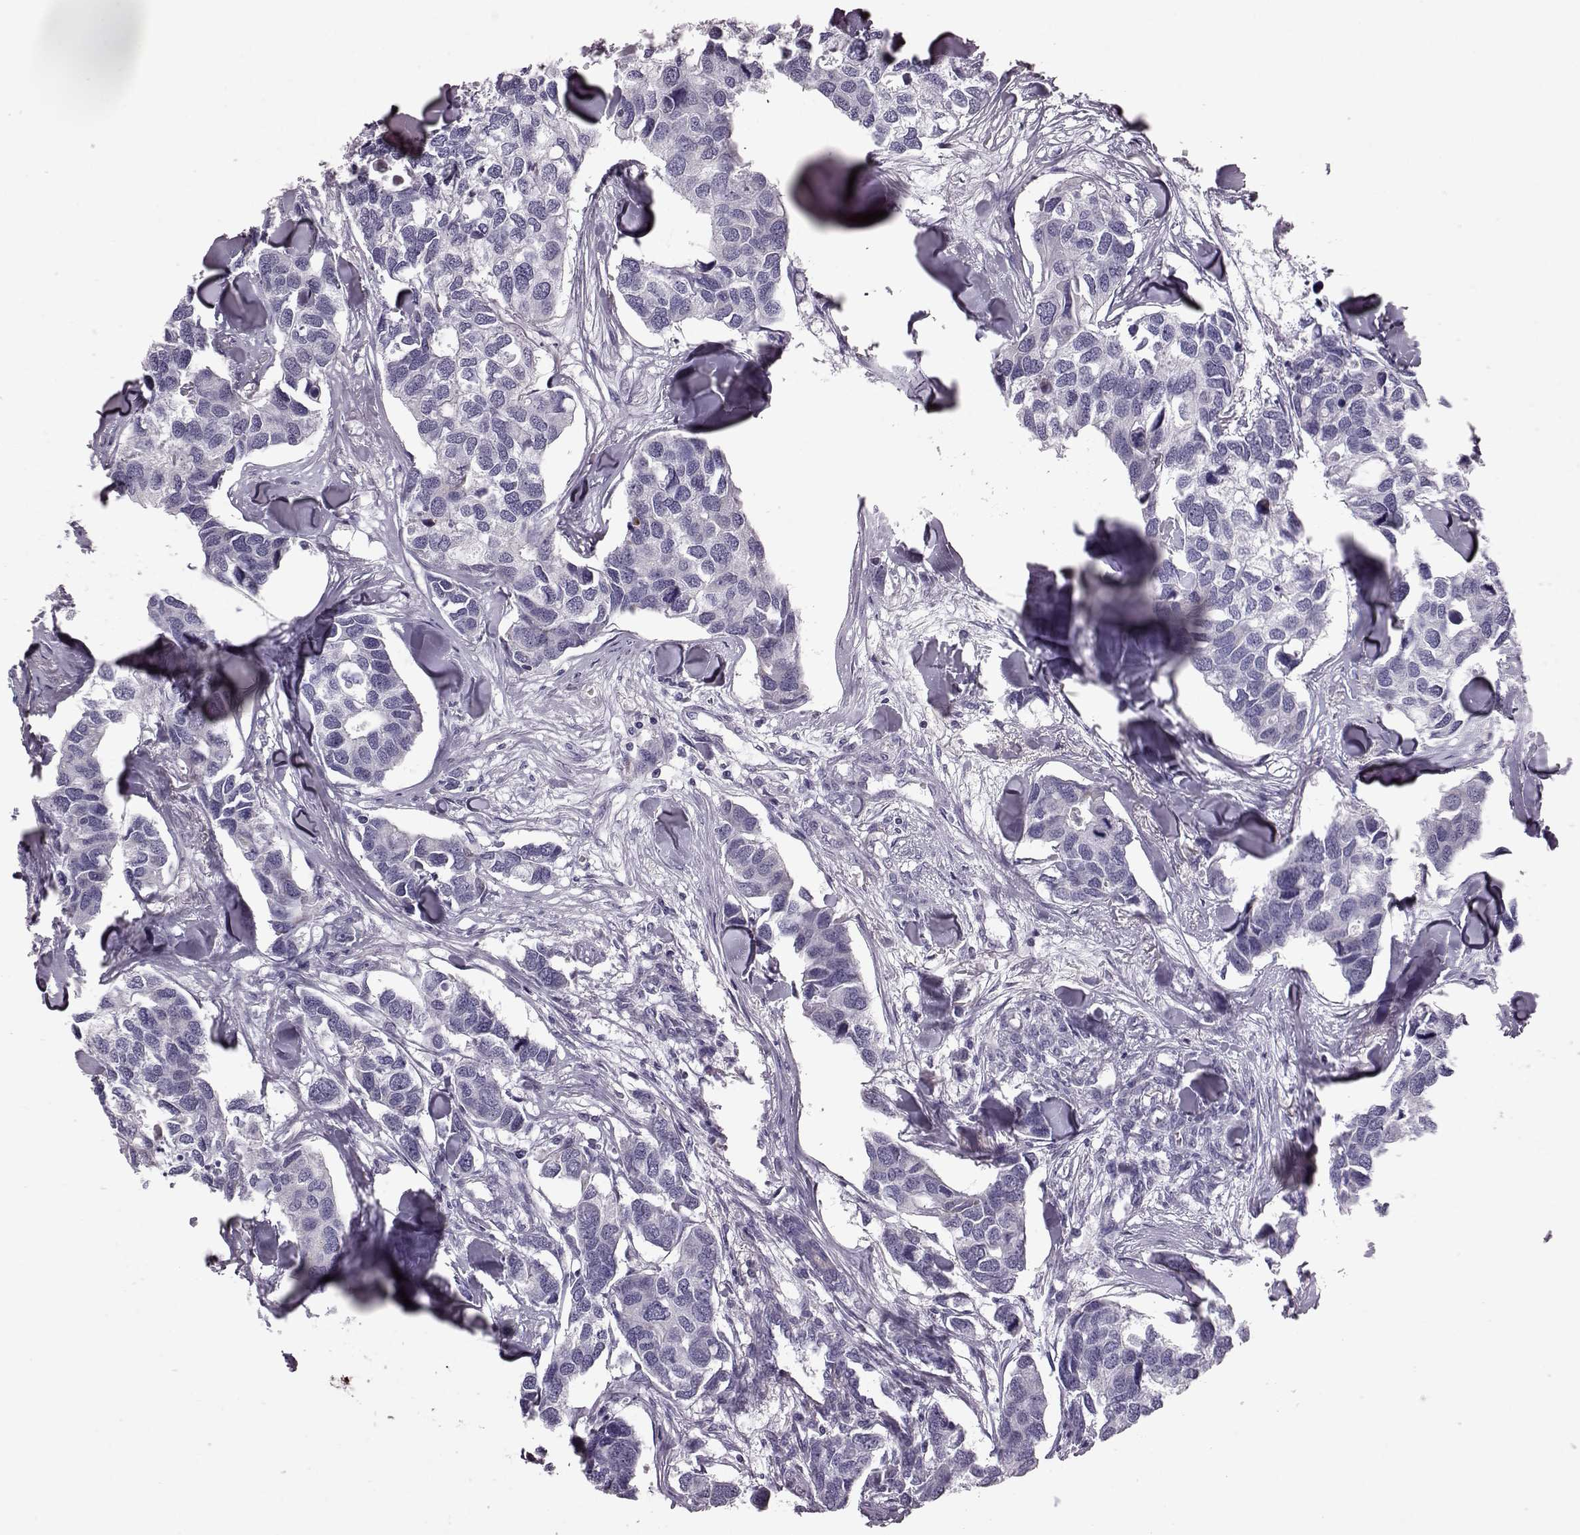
{"staining": {"intensity": "negative", "quantity": "none", "location": "none"}, "tissue": "breast cancer", "cell_type": "Tumor cells", "image_type": "cancer", "snomed": [{"axis": "morphology", "description": "Duct carcinoma"}, {"axis": "topography", "description": "Breast"}], "caption": "Tumor cells show no significant positivity in breast intraductal carcinoma.", "gene": "RIMS2", "patient": {"sex": "female", "age": 83}}